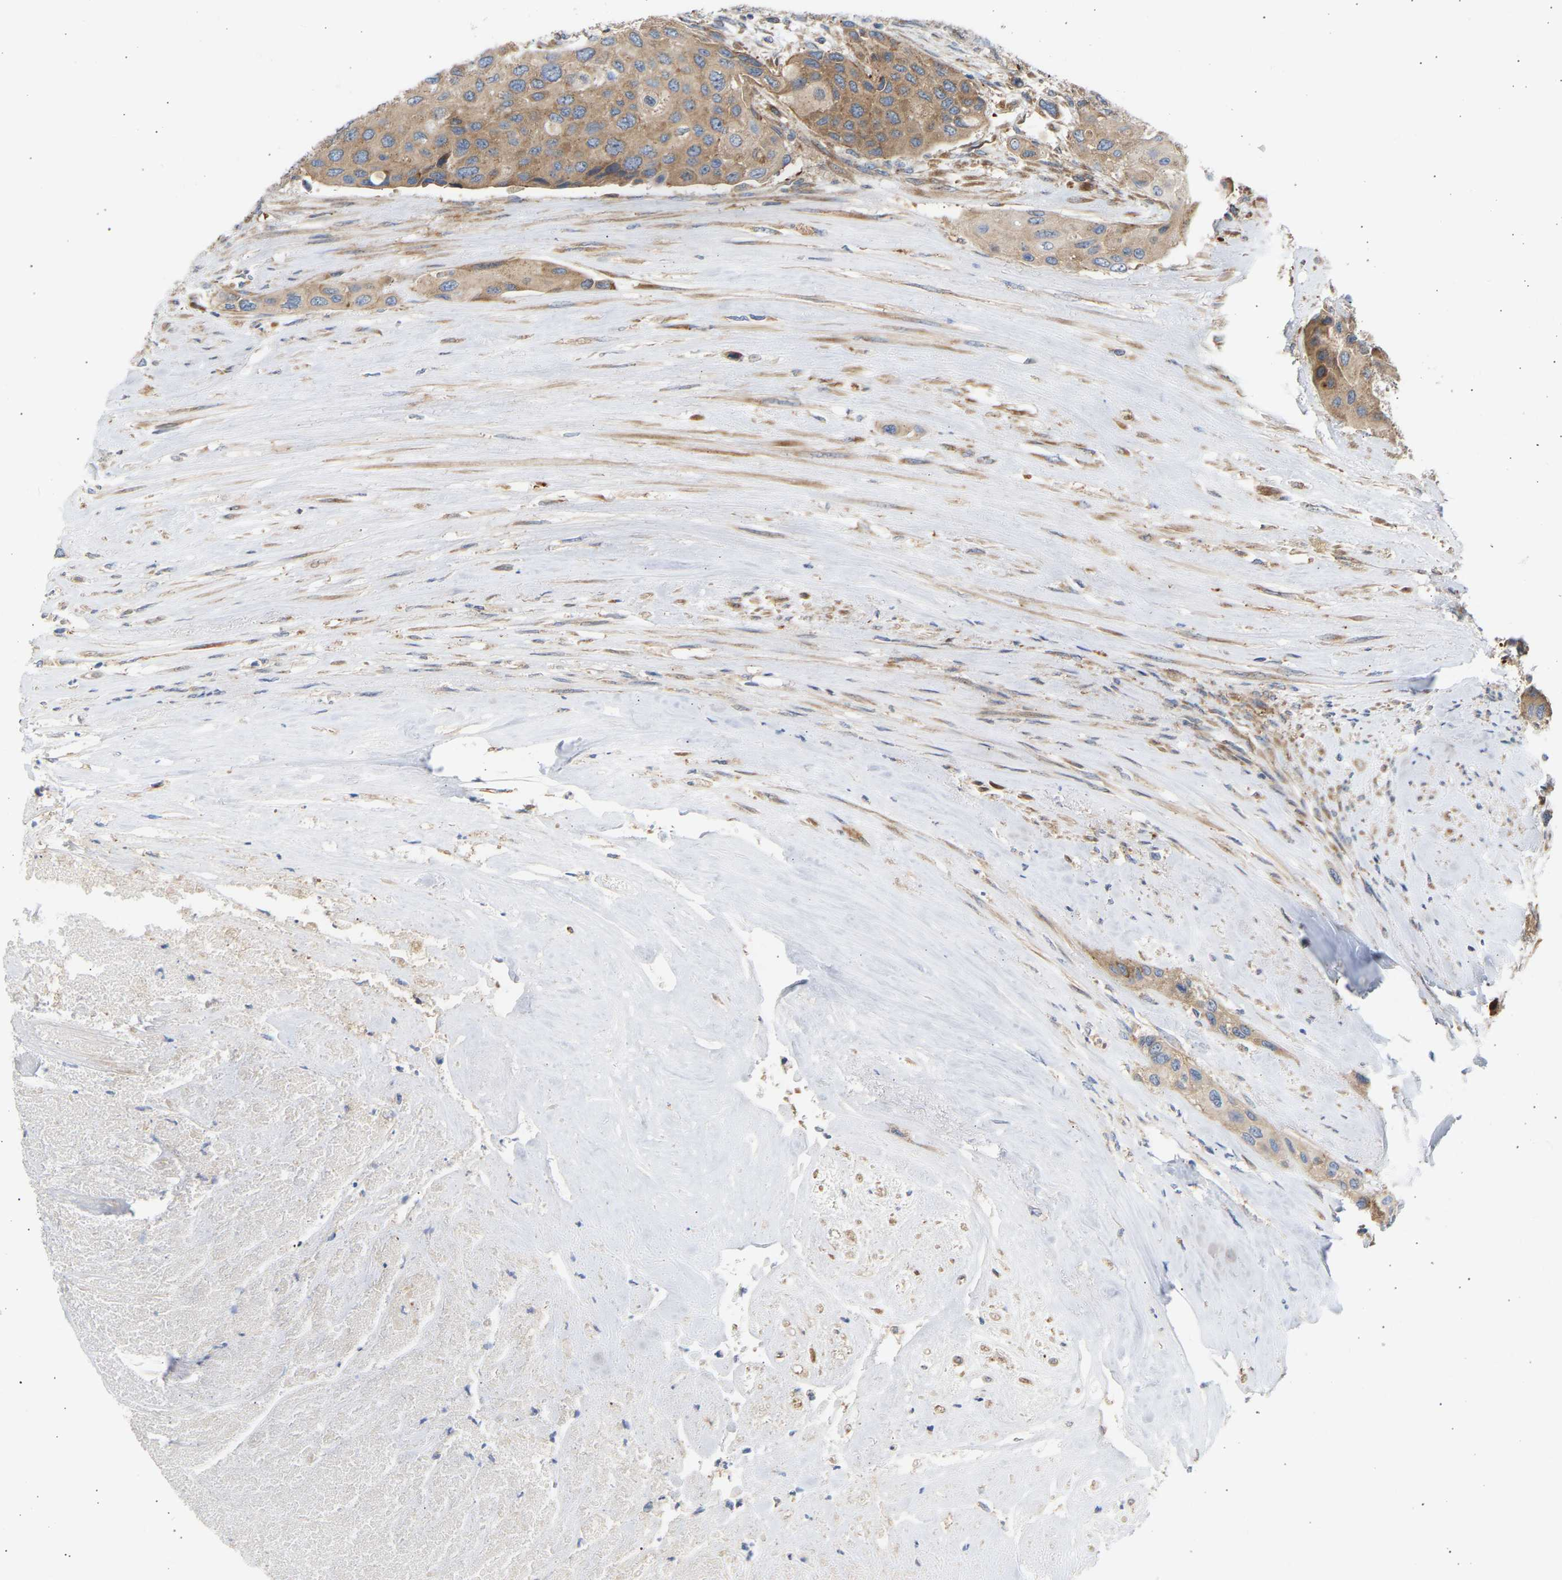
{"staining": {"intensity": "moderate", "quantity": ">75%", "location": "cytoplasmic/membranous"}, "tissue": "urothelial cancer", "cell_type": "Tumor cells", "image_type": "cancer", "snomed": [{"axis": "morphology", "description": "Urothelial carcinoma, High grade"}, {"axis": "topography", "description": "Urinary bladder"}], "caption": "Immunohistochemistry (IHC) of high-grade urothelial carcinoma demonstrates medium levels of moderate cytoplasmic/membranous expression in about >75% of tumor cells.", "gene": "GCN1", "patient": {"sex": "female", "age": 56}}